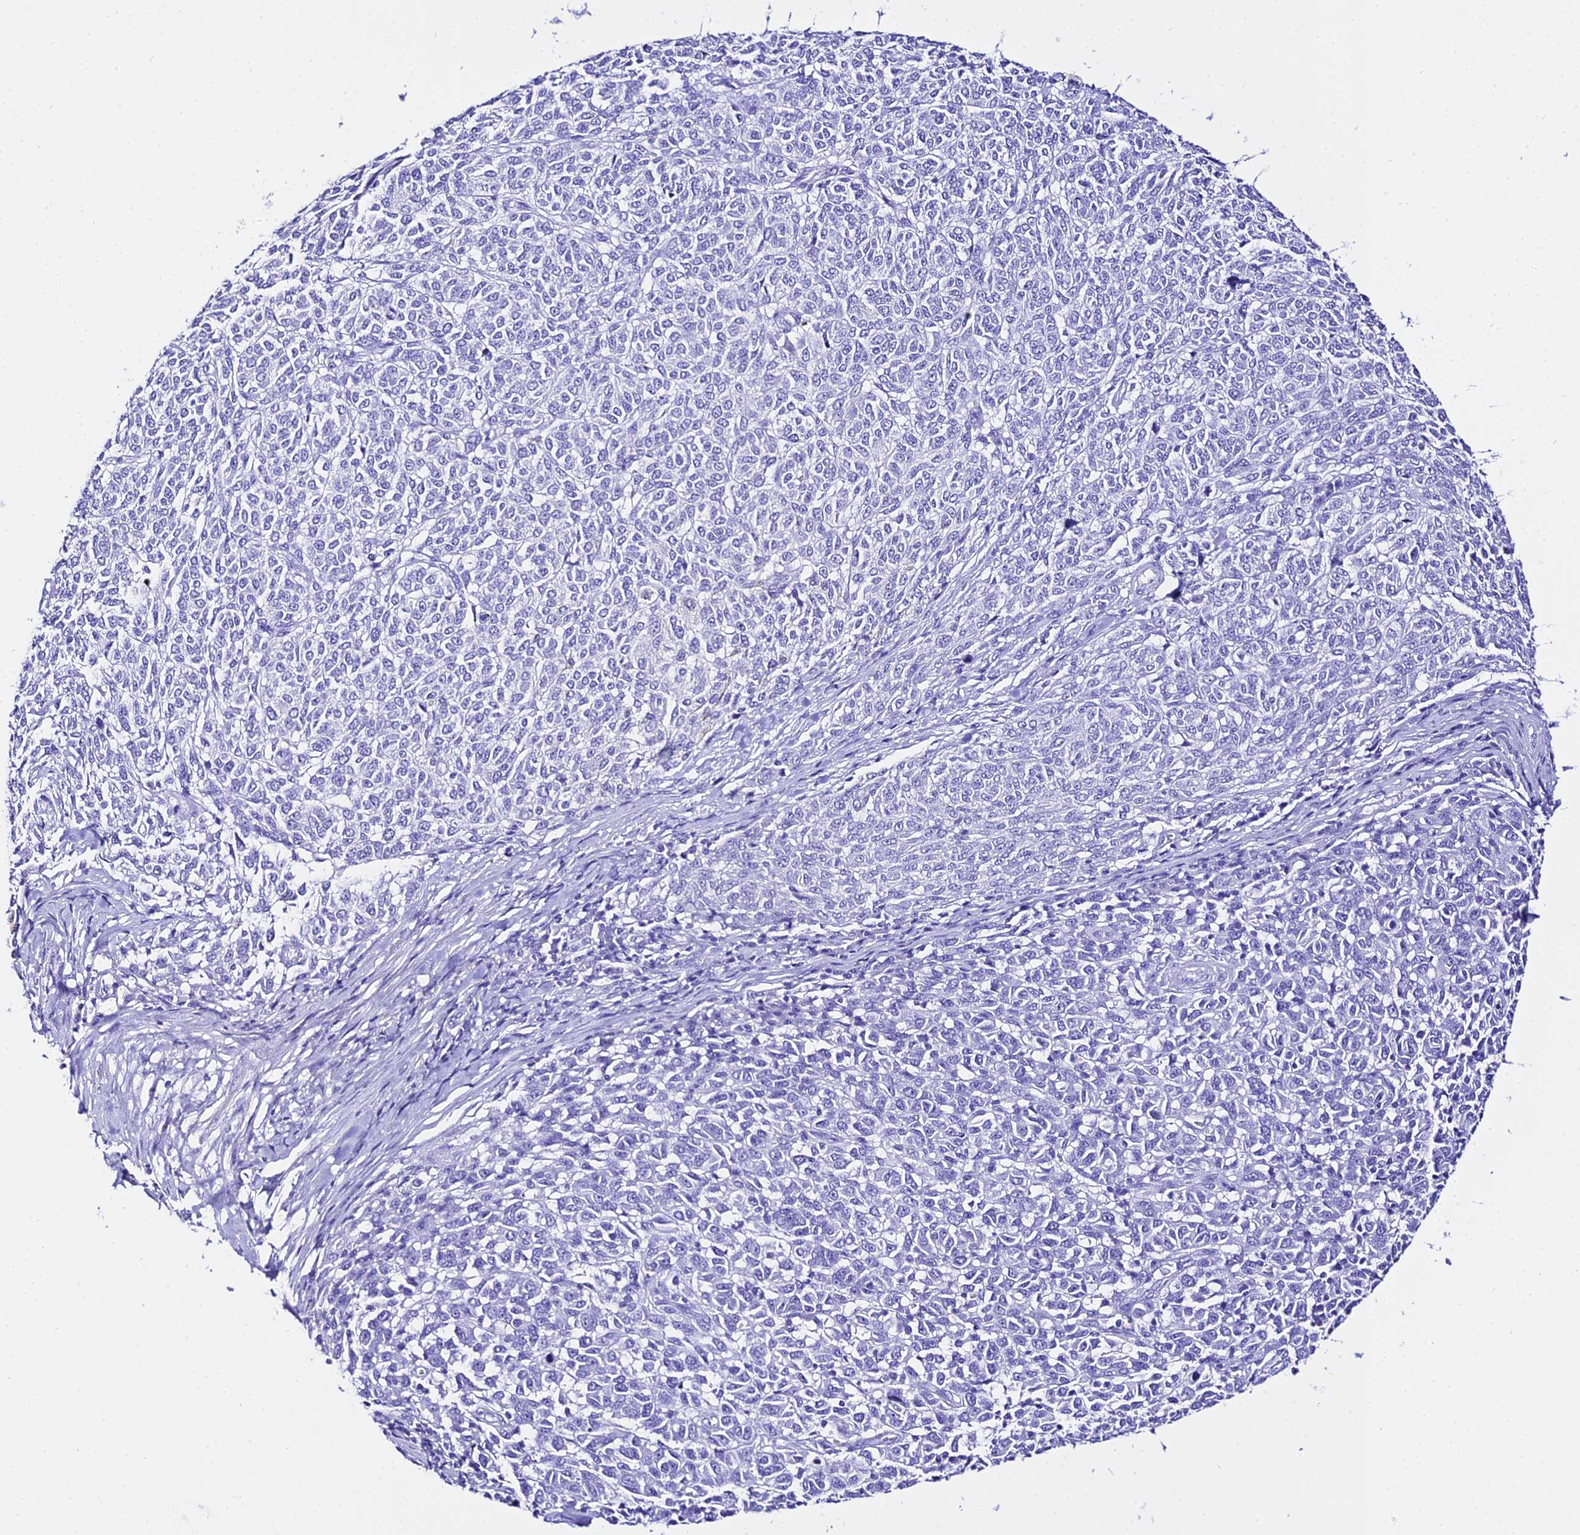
{"staining": {"intensity": "negative", "quantity": "none", "location": "none"}, "tissue": "melanoma", "cell_type": "Tumor cells", "image_type": "cancer", "snomed": [{"axis": "morphology", "description": "Malignant melanoma, NOS"}, {"axis": "topography", "description": "Skin"}], "caption": "This image is of melanoma stained with immunohistochemistry to label a protein in brown with the nuclei are counter-stained blue. There is no staining in tumor cells.", "gene": "TRMT44", "patient": {"sex": "male", "age": 49}}